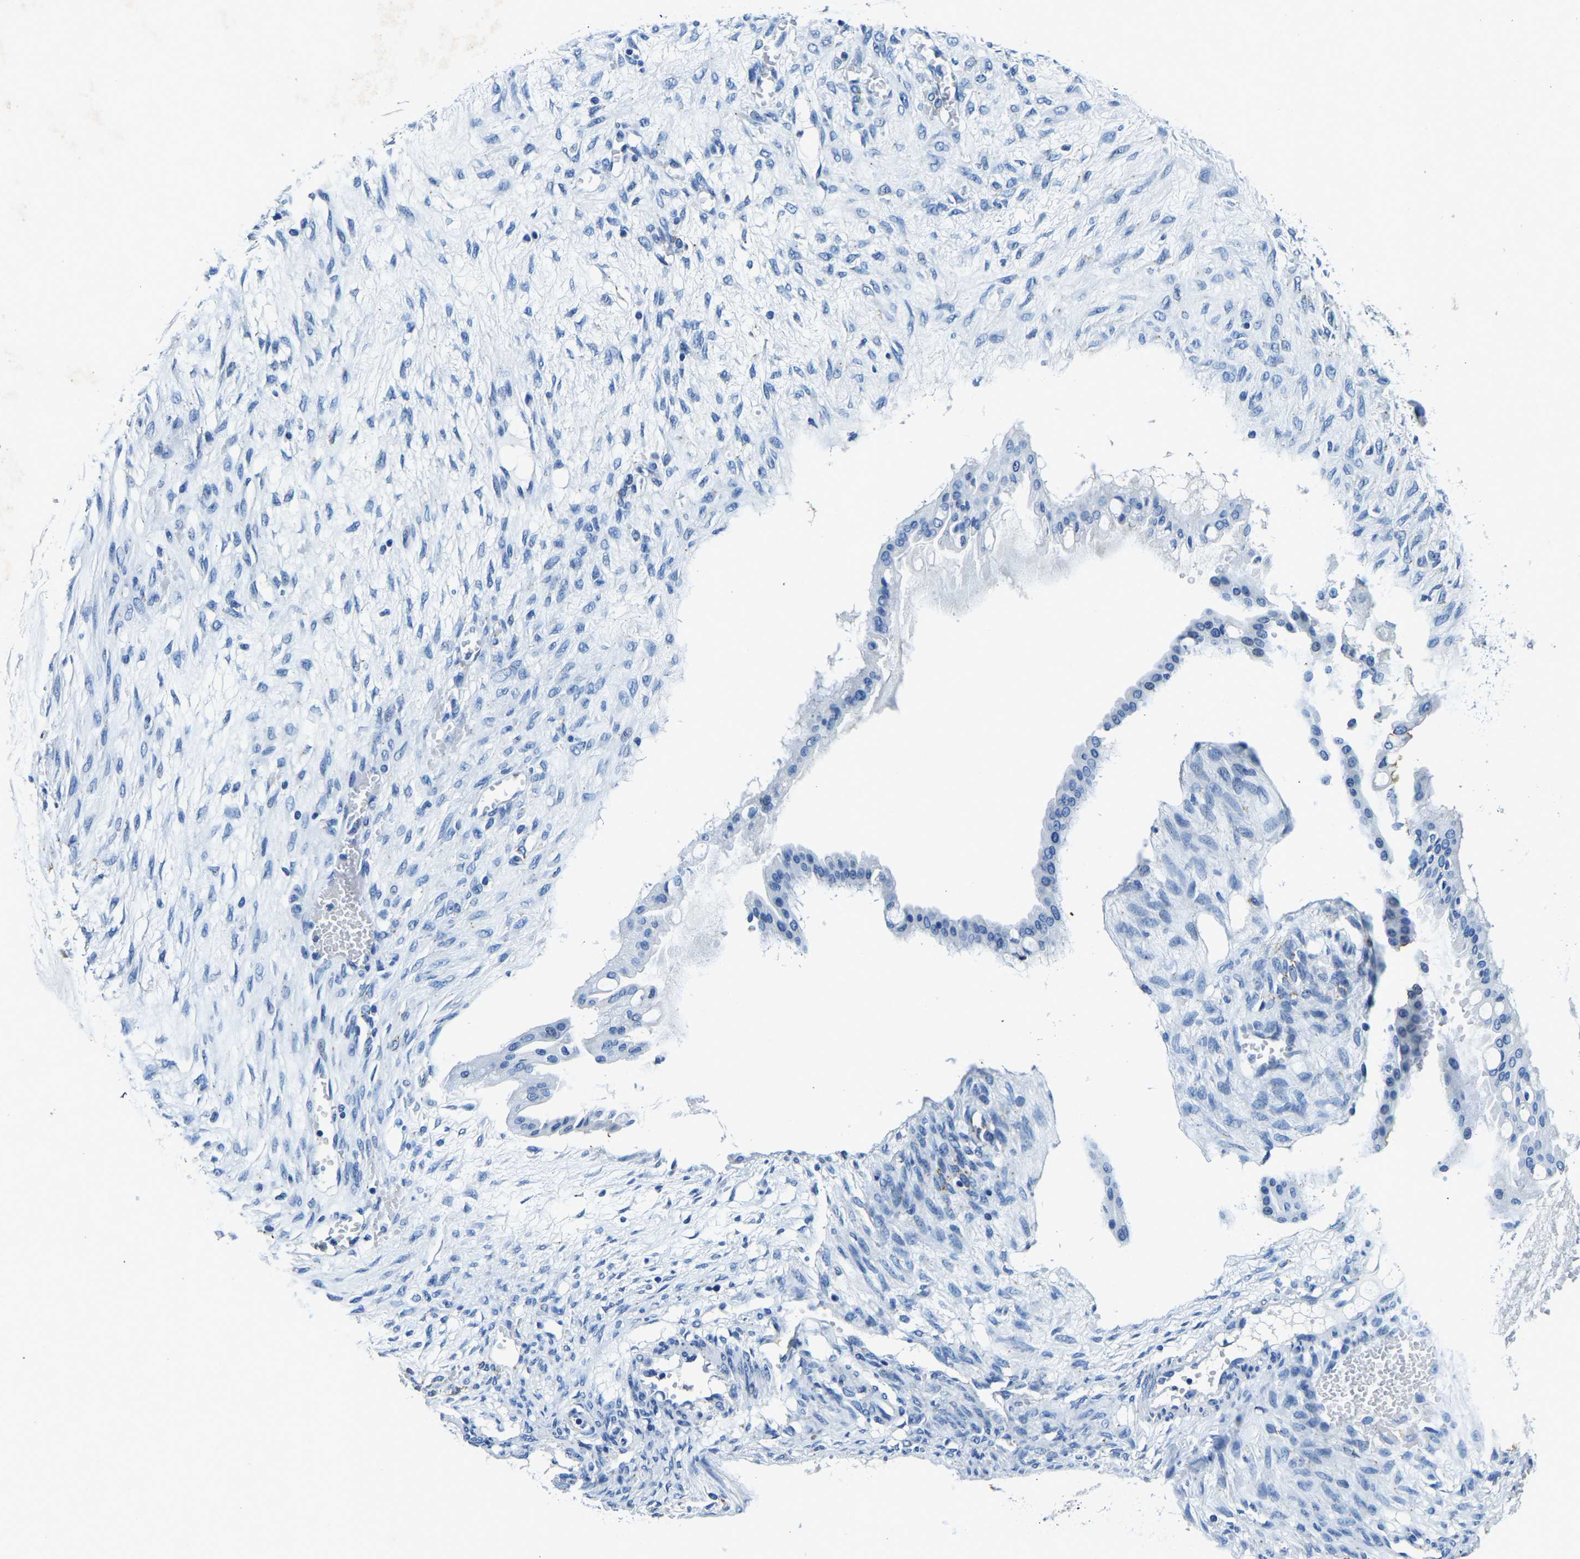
{"staining": {"intensity": "negative", "quantity": "none", "location": "none"}, "tissue": "ovarian cancer", "cell_type": "Tumor cells", "image_type": "cancer", "snomed": [{"axis": "morphology", "description": "Cystadenocarcinoma, mucinous, NOS"}, {"axis": "topography", "description": "Ovary"}], "caption": "A photomicrograph of human ovarian mucinous cystadenocarcinoma is negative for staining in tumor cells.", "gene": "UBN2", "patient": {"sex": "female", "age": 73}}